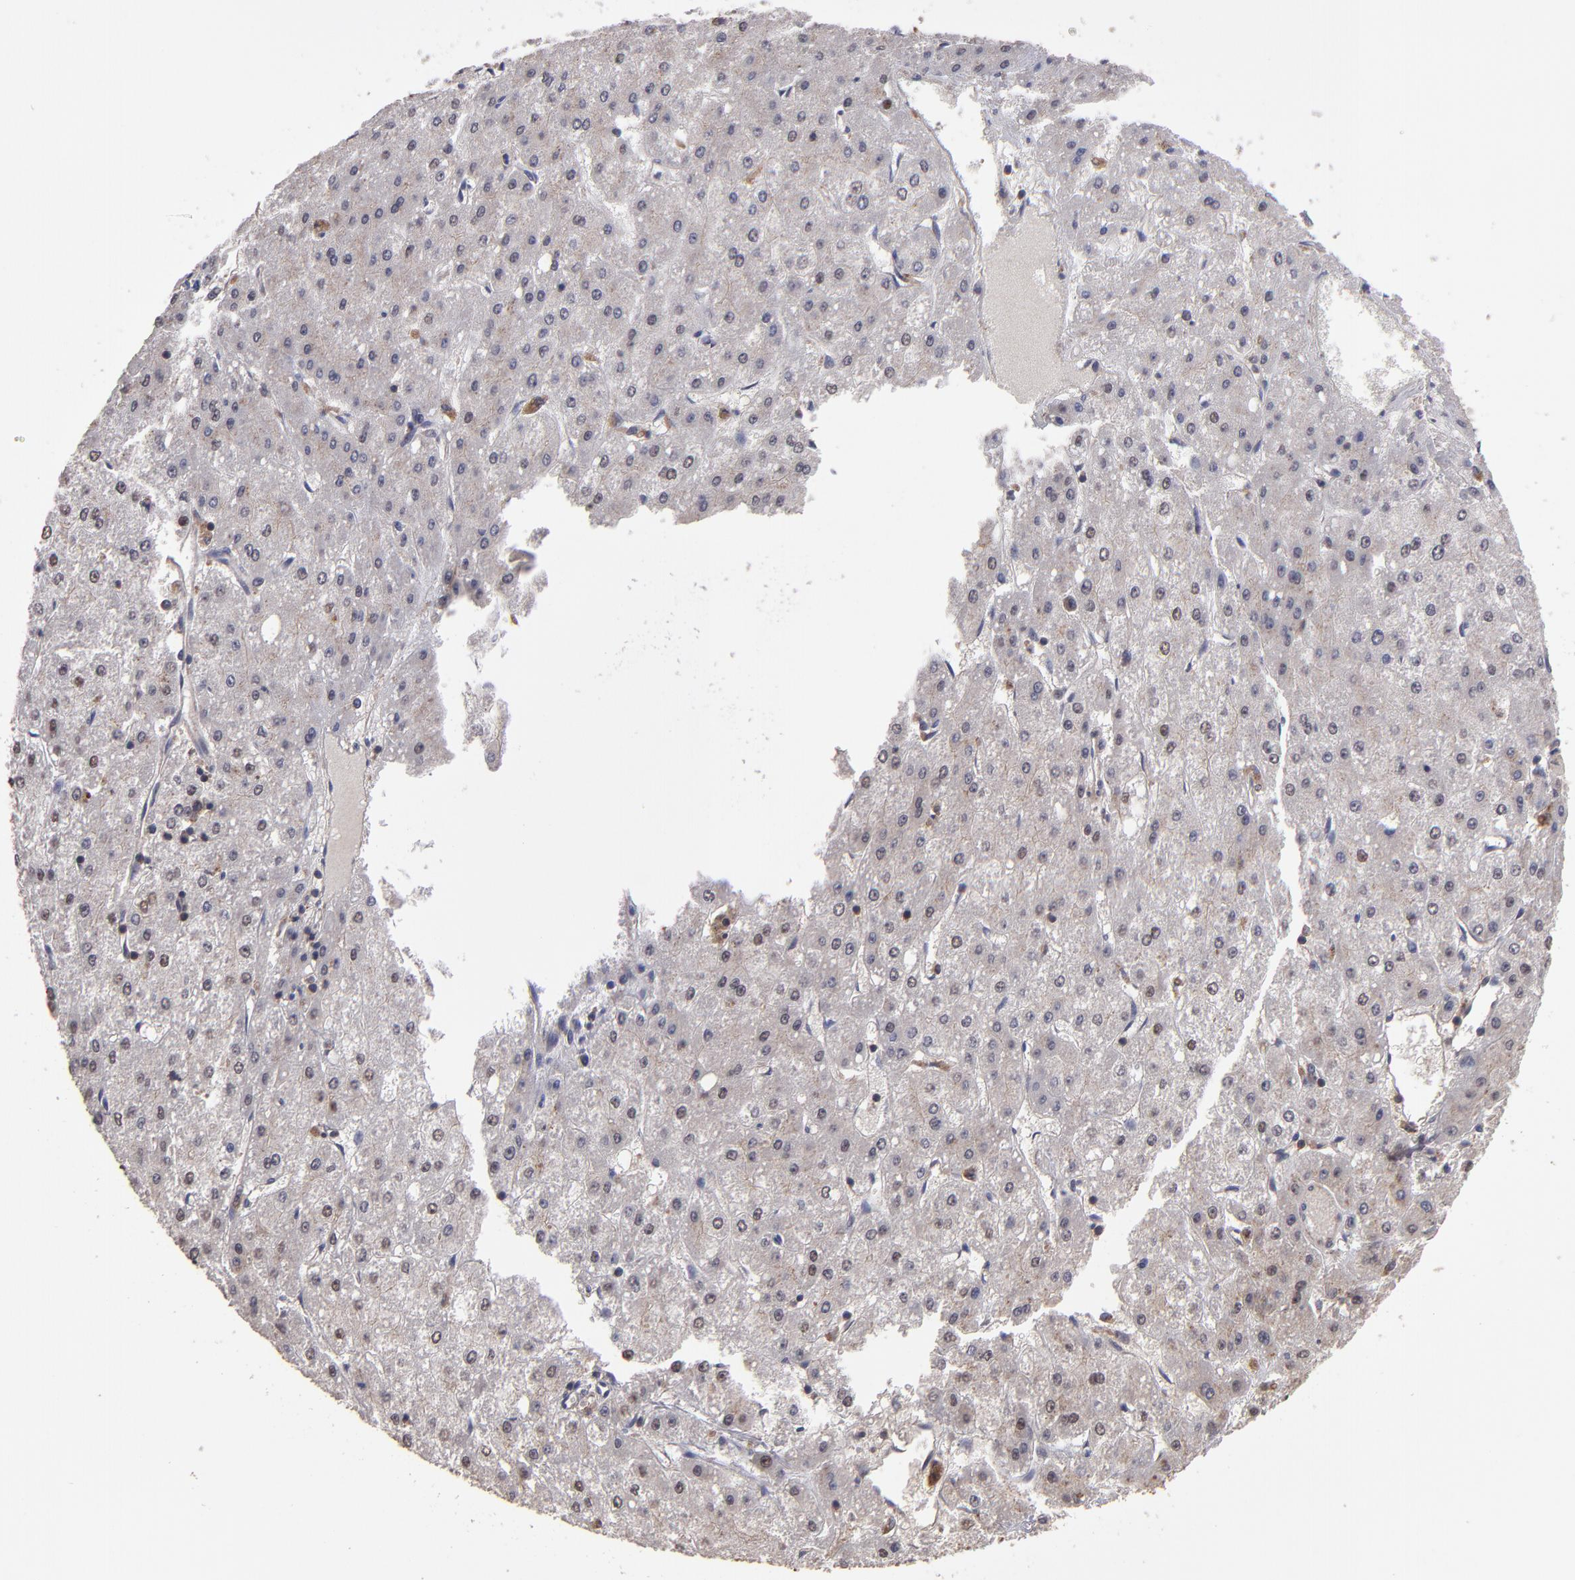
{"staining": {"intensity": "weak", "quantity": "<25%", "location": "cytoplasmic/membranous"}, "tissue": "liver cancer", "cell_type": "Tumor cells", "image_type": "cancer", "snomed": [{"axis": "morphology", "description": "Carcinoma, Hepatocellular, NOS"}, {"axis": "topography", "description": "Liver"}], "caption": "Immunohistochemical staining of liver hepatocellular carcinoma reveals no significant staining in tumor cells.", "gene": "NF2", "patient": {"sex": "female", "age": 52}}